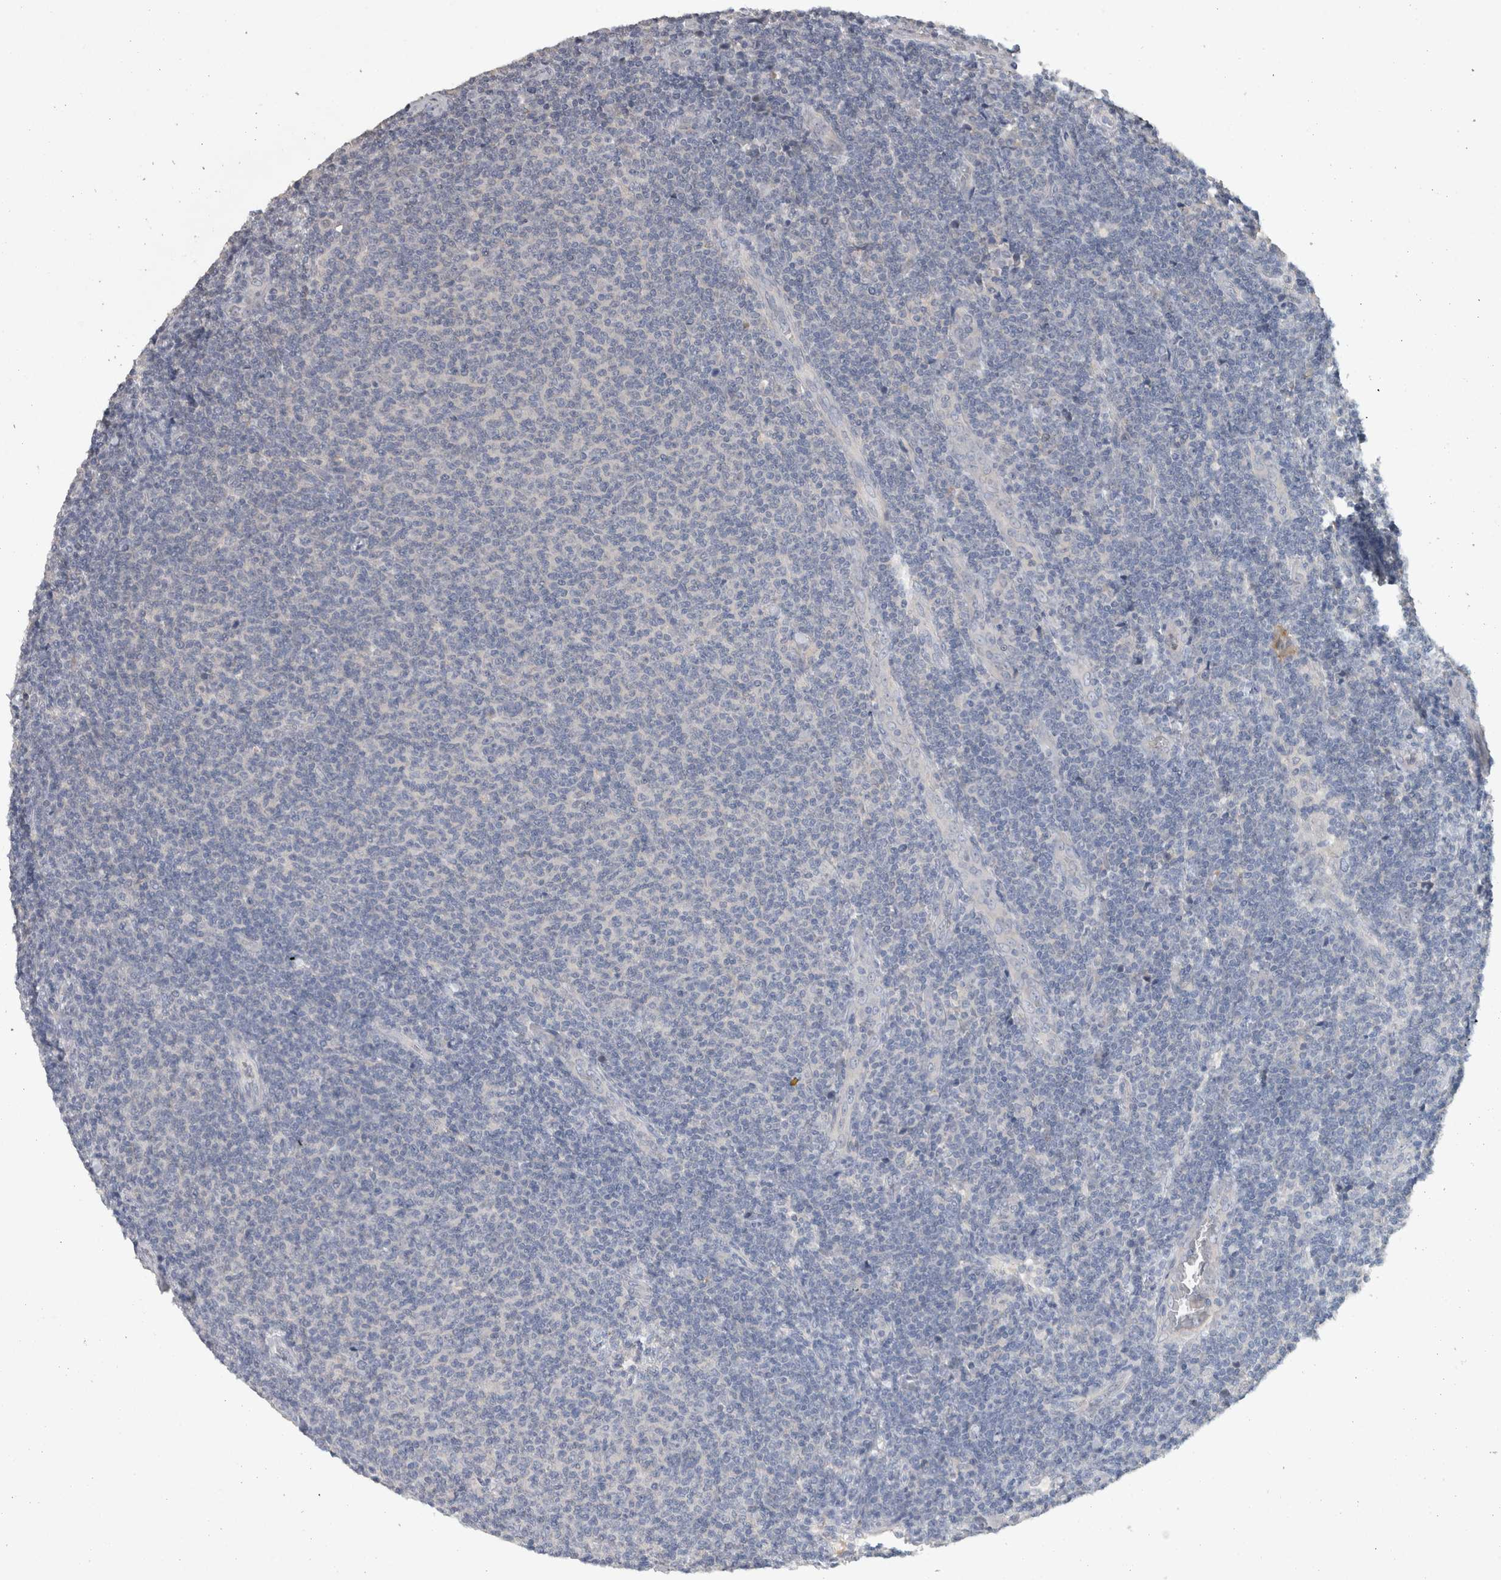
{"staining": {"intensity": "negative", "quantity": "none", "location": "none"}, "tissue": "lymphoma", "cell_type": "Tumor cells", "image_type": "cancer", "snomed": [{"axis": "morphology", "description": "Malignant lymphoma, non-Hodgkin's type, Low grade"}, {"axis": "topography", "description": "Lymph node"}], "caption": "Immunohistochemistry (IHC) image of neoplastic tissue: human lymphoma stained with DAB (3,3'-diaminobenzidine) reveals no significant protein positivity in tumor cells.", "gene": "HEXD", "patient": {"sex": "male", "age": 66}}